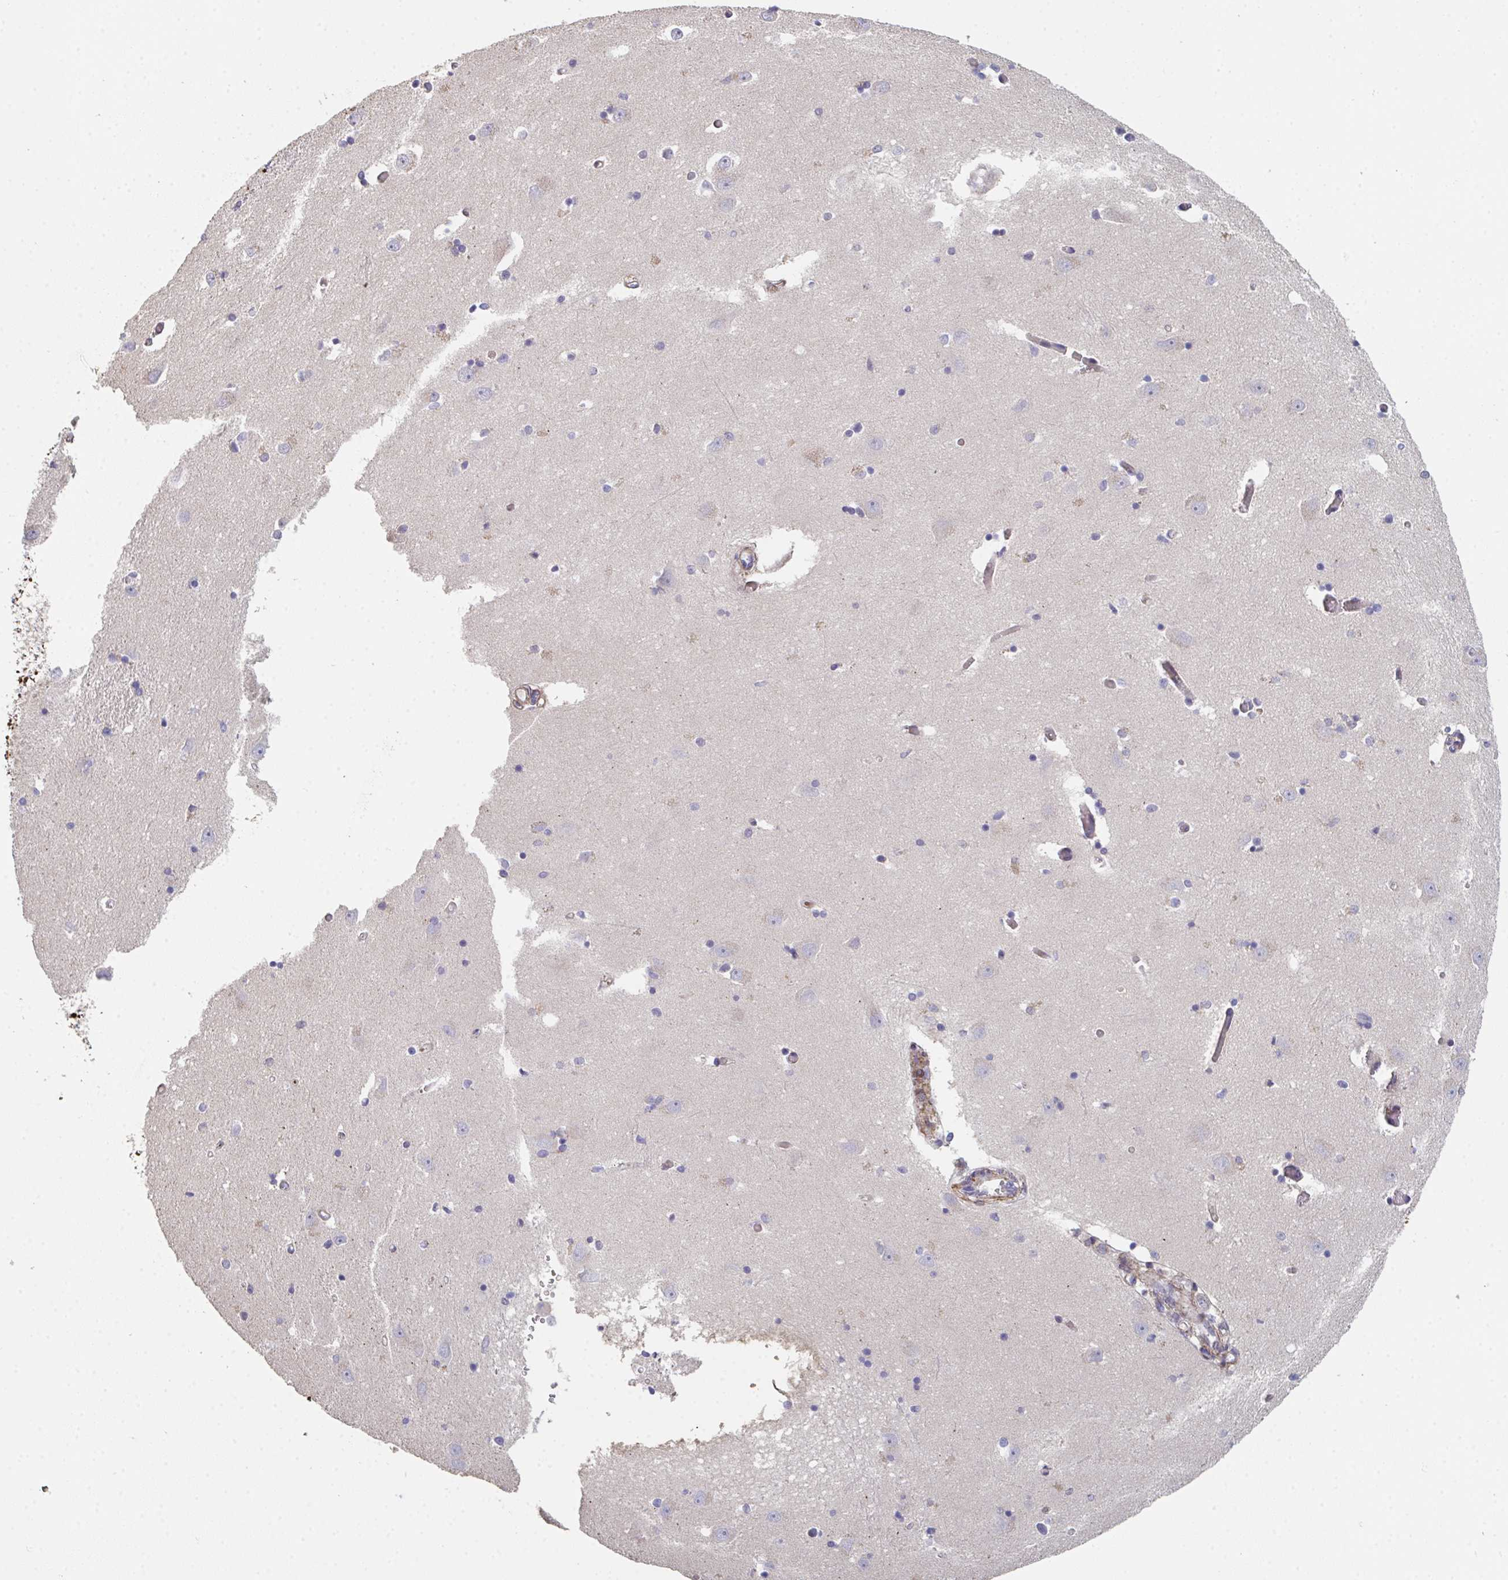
{"staining": {"intensity": "negative", "quantity": "none", "location": "none"}, "tissue": "caudate", "cell_type": "Glial cells", "image_type": "normal", "snomed": [{"axis": "morphology", "description": "Normal tissue, NOS"}, {"axis": "topography", "description": "Lateral ventricle wall"}, {"axis": "topography", "description": "Hippocampus"}], "caption": "This is an IHC histopathology image of unremarkable human caudate. There is no staining in glial cells.", "gene": "FZD2", "patient": {"sex": "female", "age": 63}}